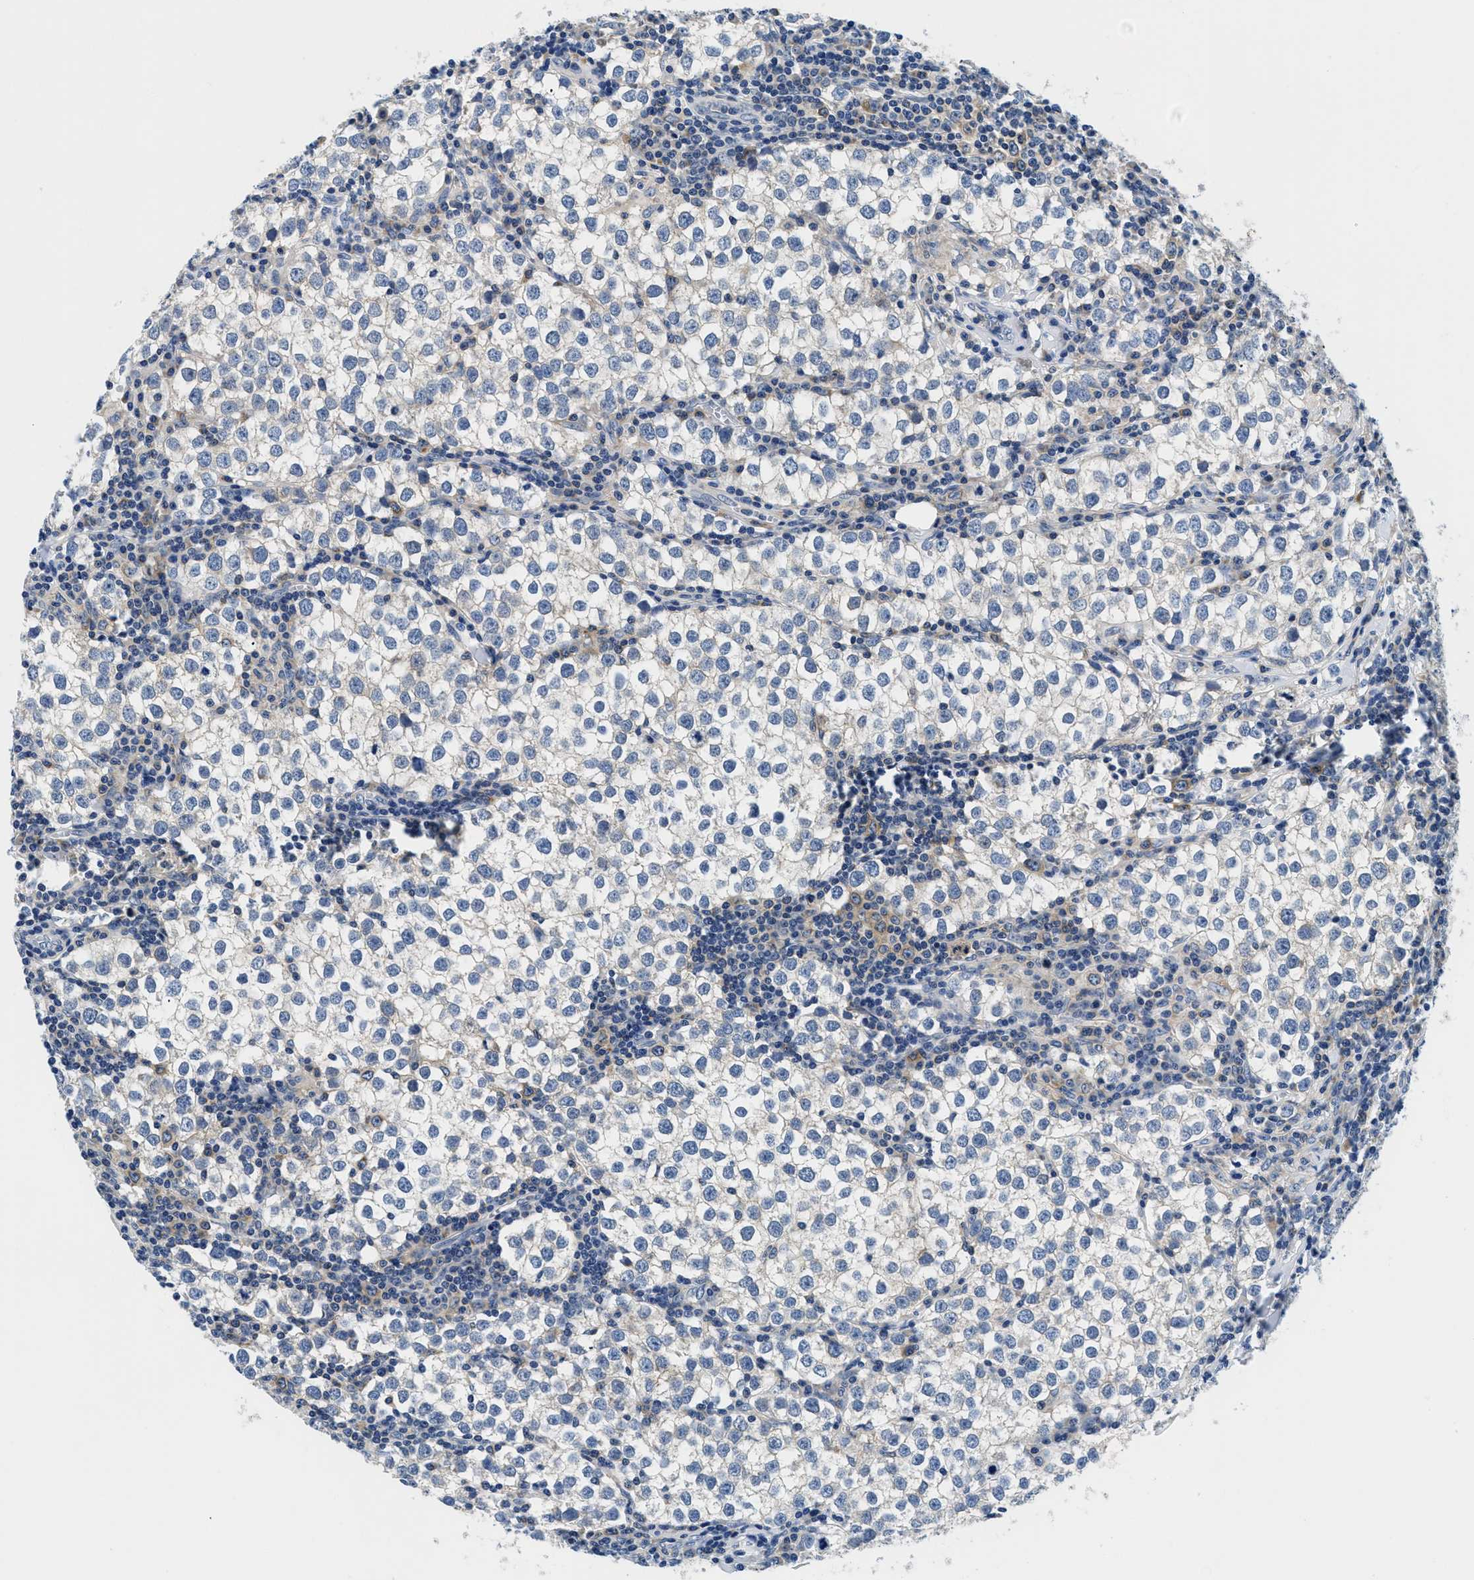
{"staining": {"intensity": "negative", "quantity": "none", "location": "none"}, "tissue": "testis cancer", "cell_type": "Tumor cells", "image_type": "cancer", "snomed": [{"axis": "morphology", "description": "Seminoma, NOS"}, {"axis": "morphology", "description": "Carcinoma, Embryonal, NOS"}, {"axis": "topography", "description": "Testis"}], "caption": "DAB (3,3'-diaminobenzidine) immunohistochemical staining of testis seminoma demonstrates no significant expression in tumor cells.", "gene": "MEA1", "patient": {"sex": "male", "age": 36}}